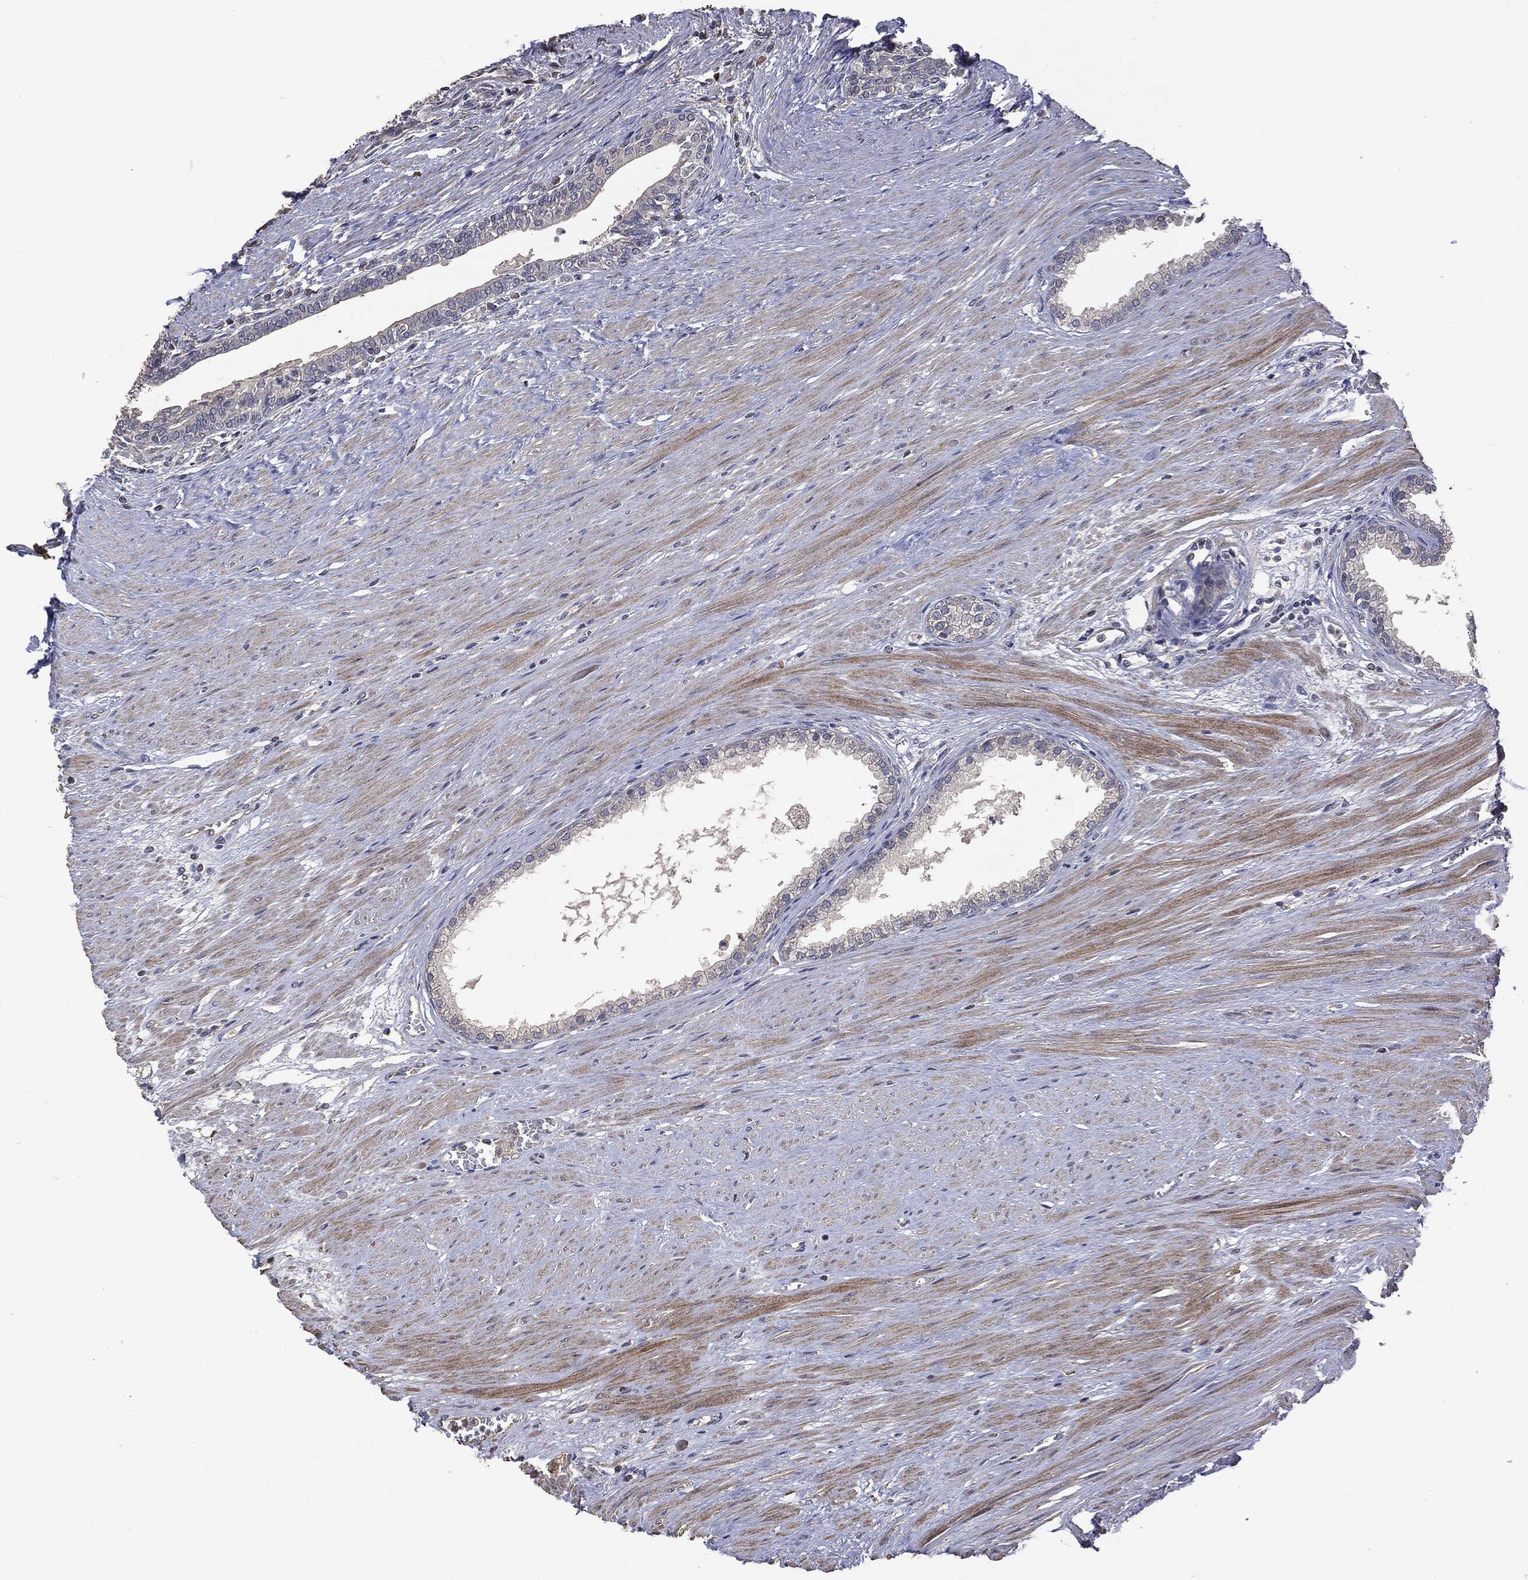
{"staining": {"intensity": "negative", "quantity": "none", "location": "none"}, "tissue": "prostate", "cell_type": "Glandular cells", "image_type": "normal", "snomed": [{"axis": "morphology", "description": "Normal tissue, NOS"}, {"axis": "topography", "description": "Prostate"}], "caption": "Immunohistochemical staining of normal human prostate shows no significant staining in glandular cells.", "gene": "MTOR", "patient": {"sex": "male", "age": 64}}